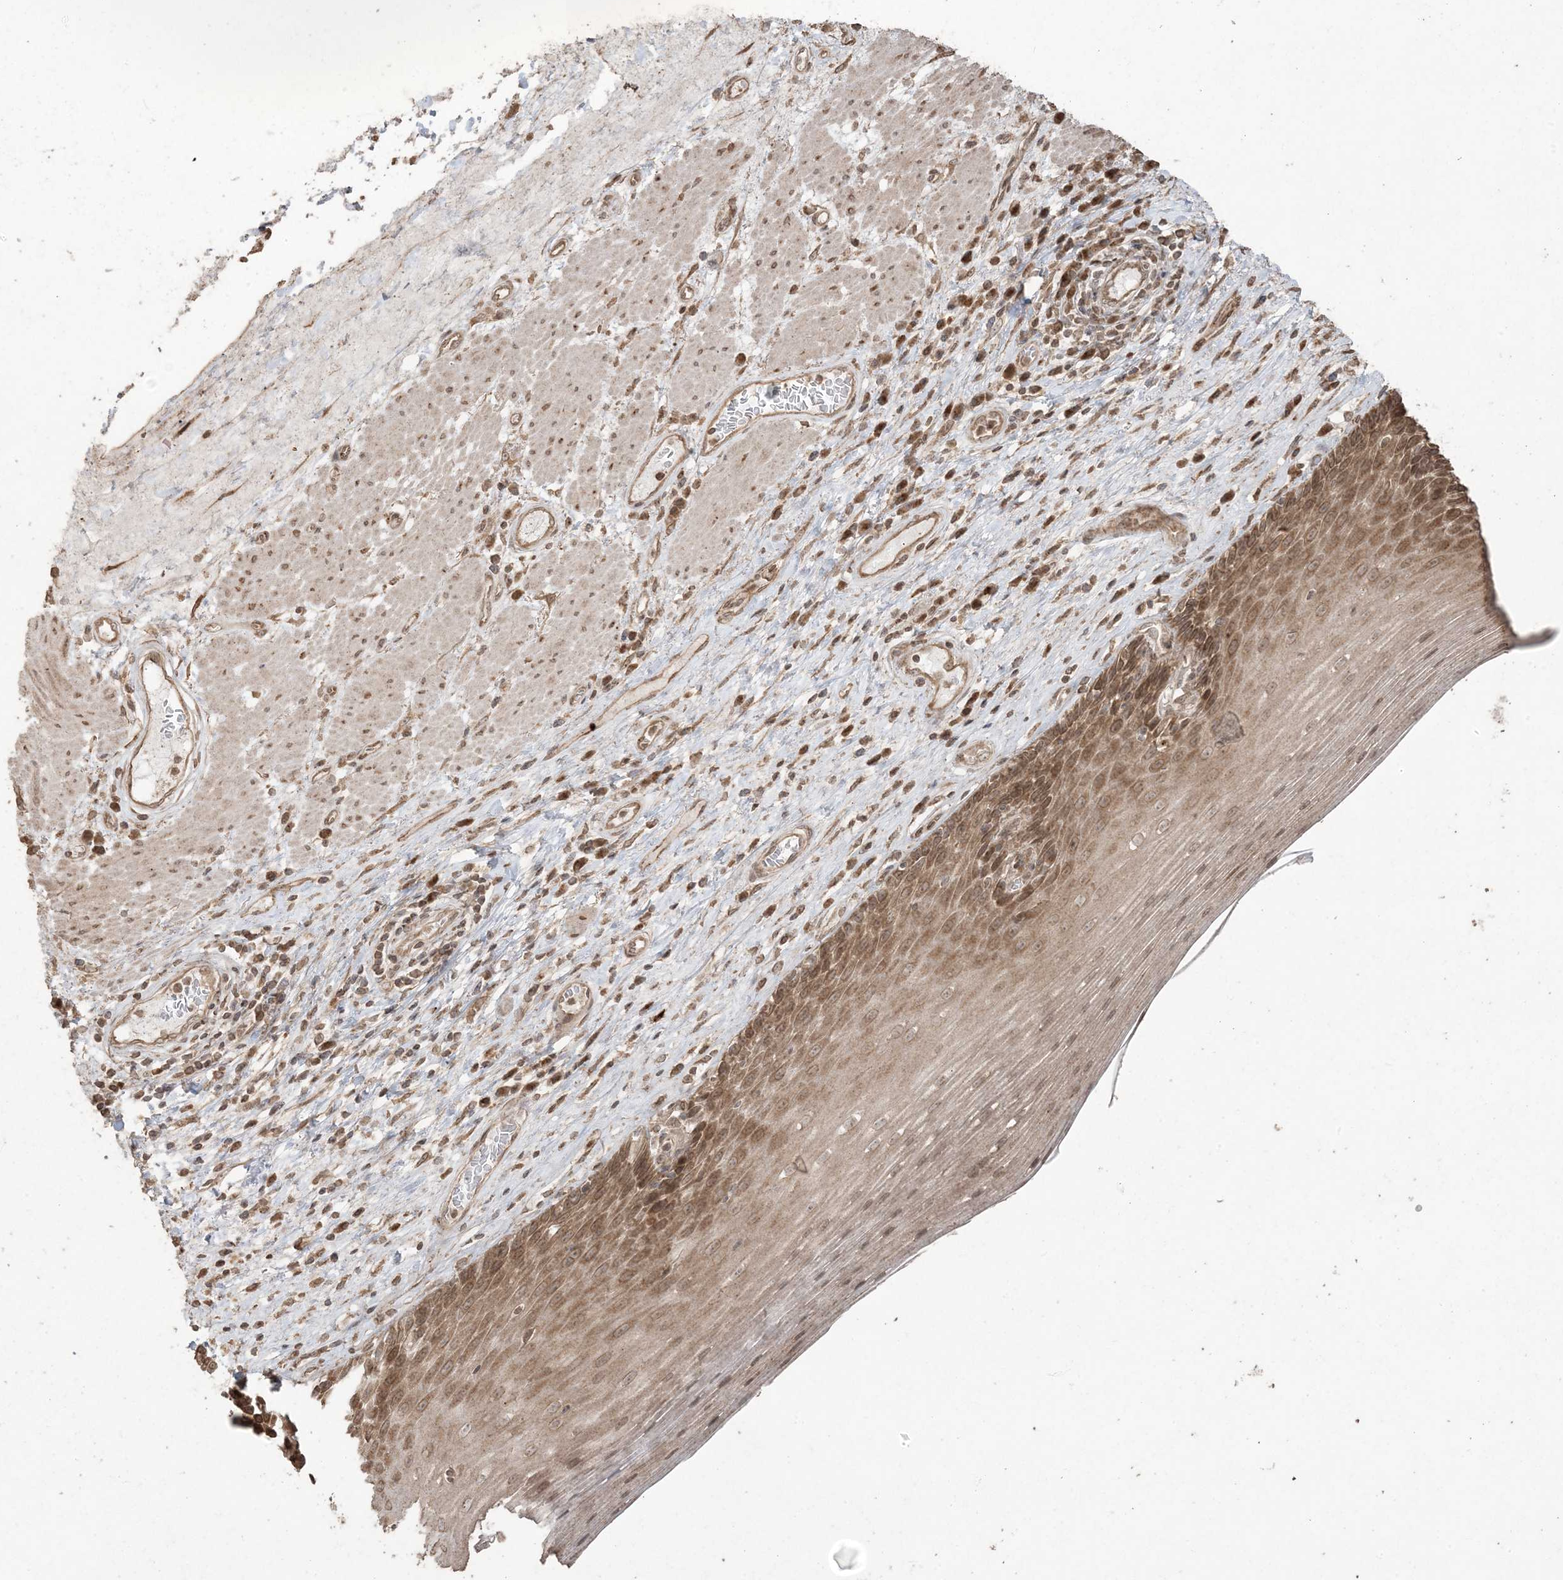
{"staining": {"intensity": "strong", "quantity": ">75%", "location": "cytoplasmic/membranous"}, "tissue": "esophagus", "cell_type": "Squamous epithelial cells", "image_type": "normal", "snomed": [{"axis": "morphology", "description": "Normal tissue, NOS"}, {"axis": "topography", "description": "Esophagus"}], "caption": "Immunohistochemistry (IHC) photomicrograph of unremarkable esophagus: esophagus stained using IHC shows high levels of strong protein expression localized specifically in the cytoplasmic/membranous of squamous epithelial cells, appearing as a cytoplasmic/membranous brown color.", "gene": "DDX19B", "patient": {"sex": "male", "age": 62}}